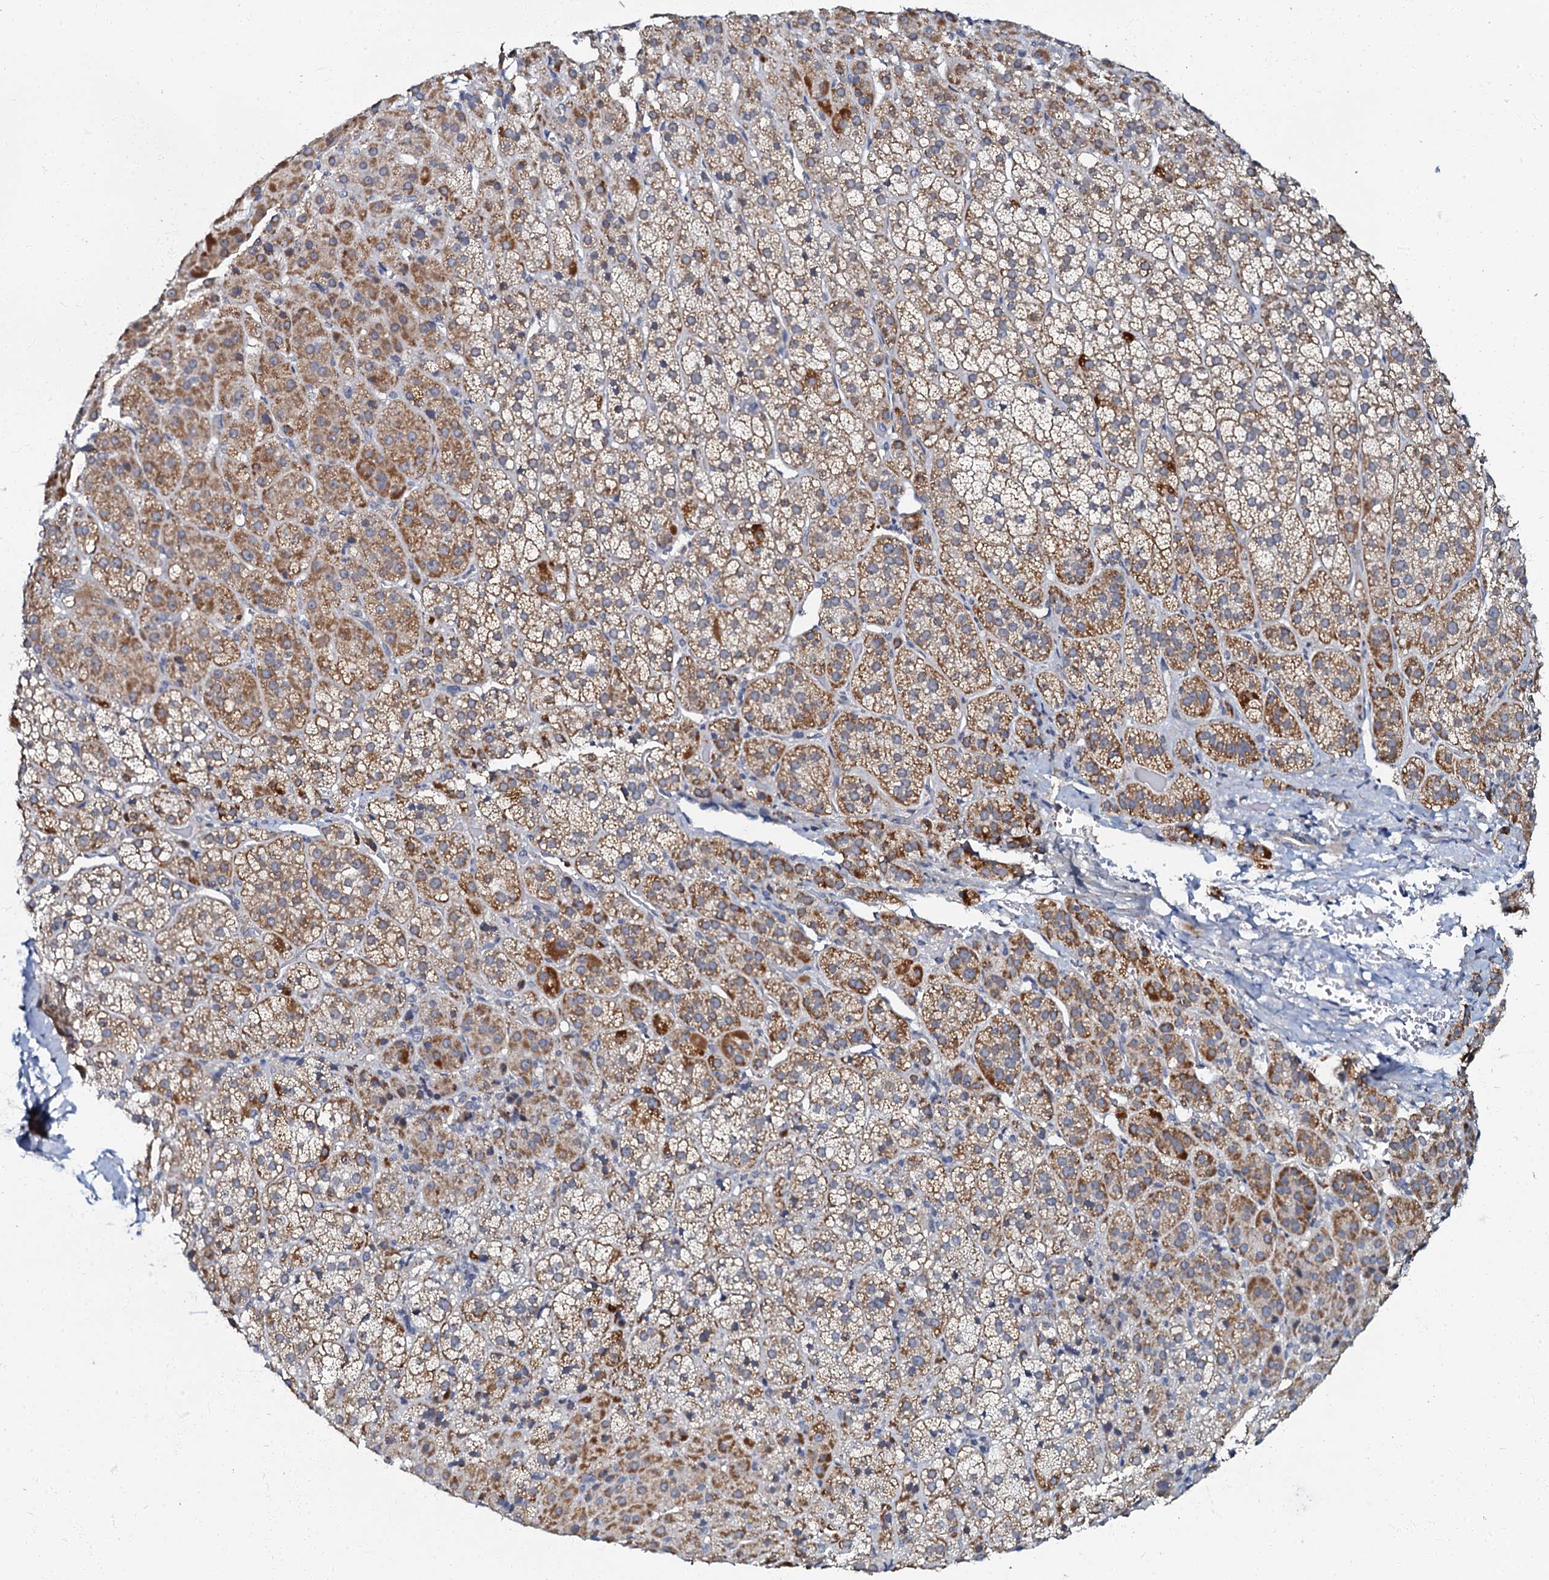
{"staining": {"intensity": "moderate", "quantity": ">75%", "location": "cytoplasmic/membranous"}, "tissue": "adrenal gland", "cell_type": "Glandular cells", "image_type": "normal", "snomed": [{"axis": "morphology", "description": "Normal tissue, NOS"}, {"axis": "topography", "description": "Adrenal gland"}], "caption": "An immunohistochemistry histopathology image of benign tissue is shown. Protein staining in brown highlights moderate cytoplasmic/membranous positivity in adrenal gland within glandular cells. The protein of interest is stained brown, and the nuclei are stained in blue (DAB (3,3'-diaminobenzidine) IHC with brightfield microscopy, high magnification).", "gene": "MRPL51", "patient": {"sex": "female", "age": 57}}